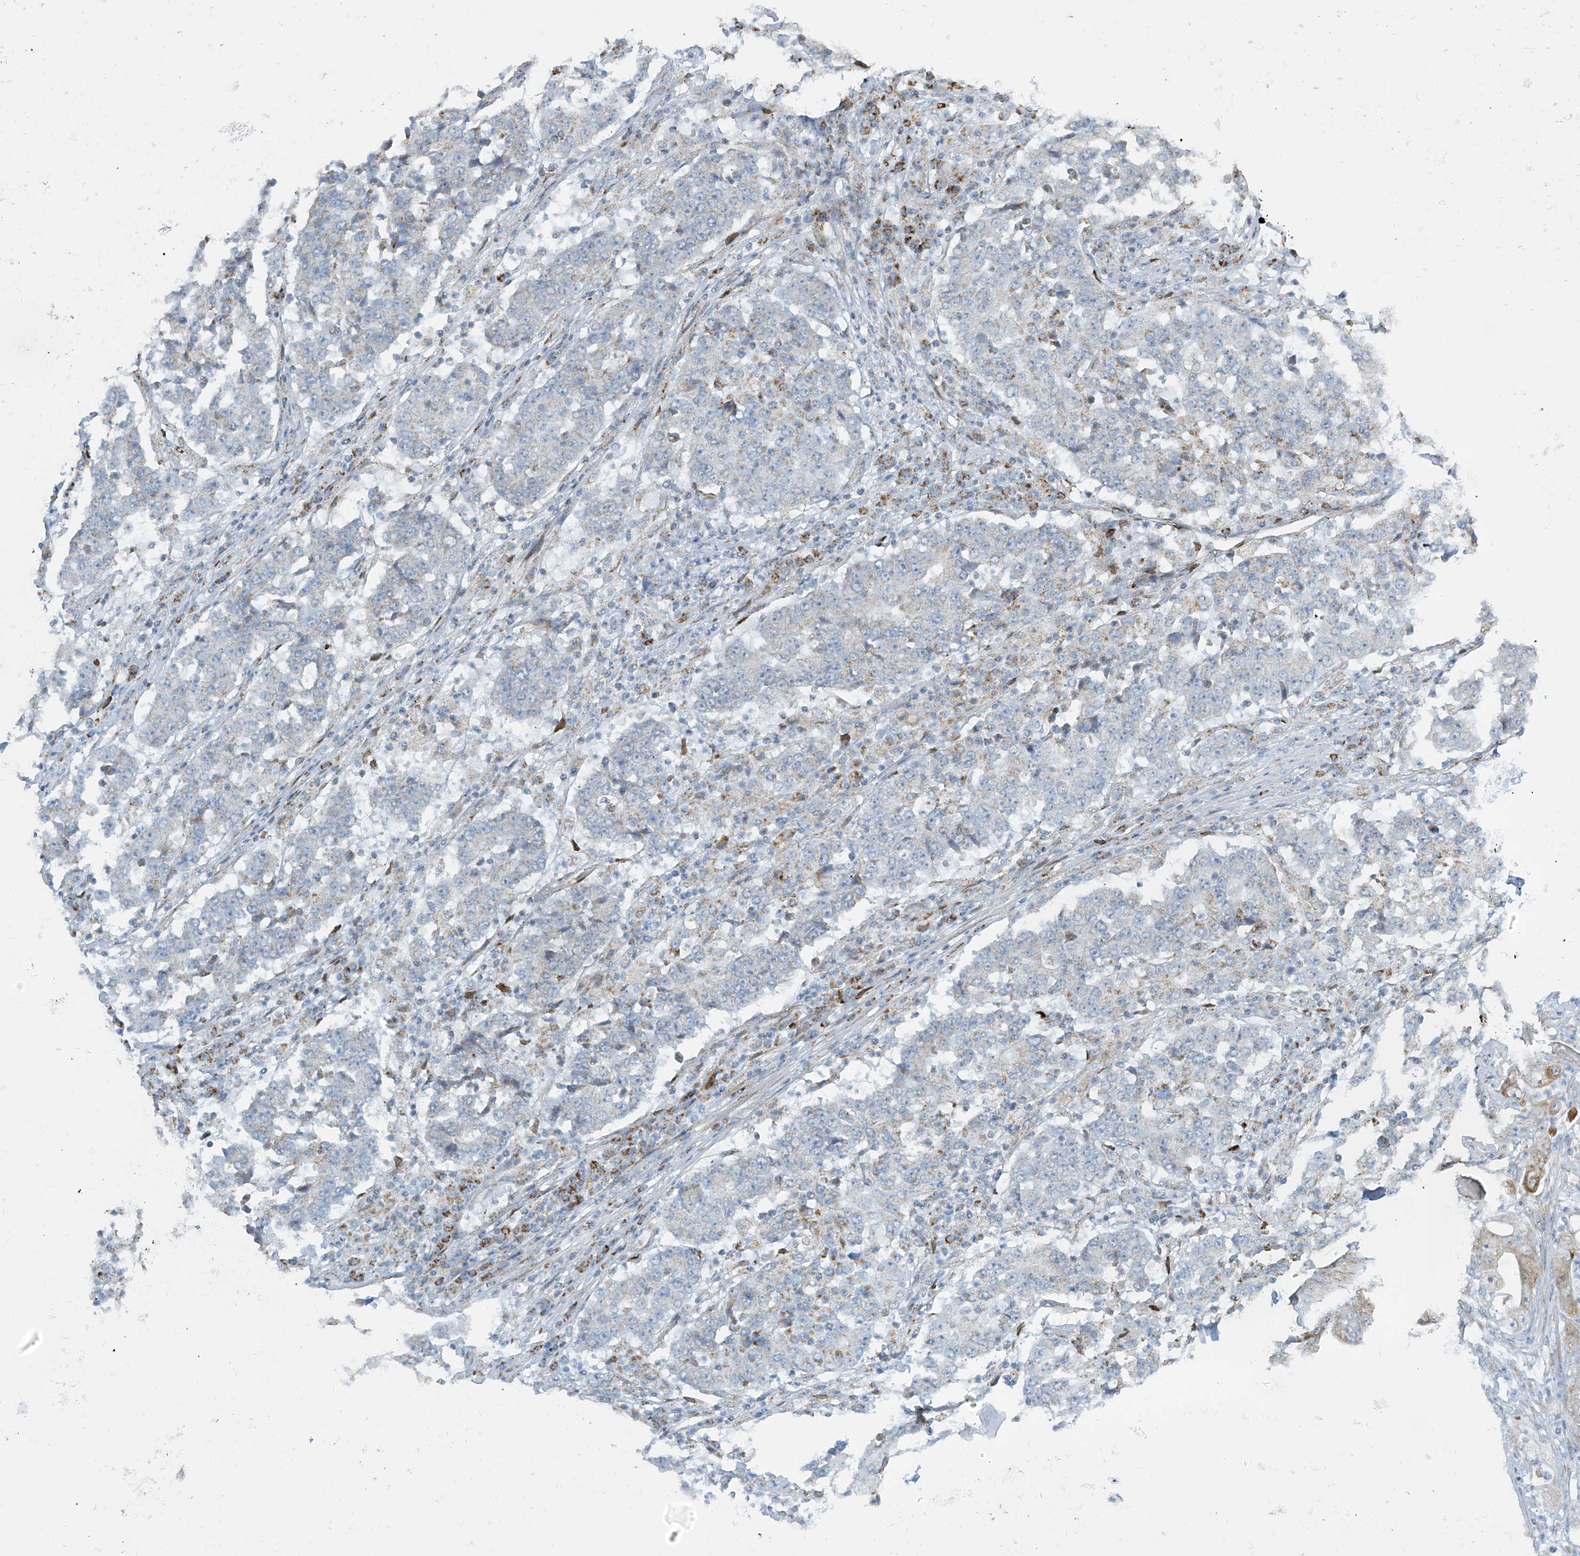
{"staining": {"intensity": "negative", "quantity": "none", "location": "none"}, "tissue": "stomach cancer", "cell_type": "Tumor cells", "image_type": "cancer", "snomed": [{"axis": "morphology", "description": "Adenocarcinoma, NOS"}, {"axis": "topography", "description": "Stomach"}], "caption": "Tumor cells are negative for protein expression in human stomach cancer.", "gene": "SMDT1", "patient": {"sex": "male", "age": 59}}